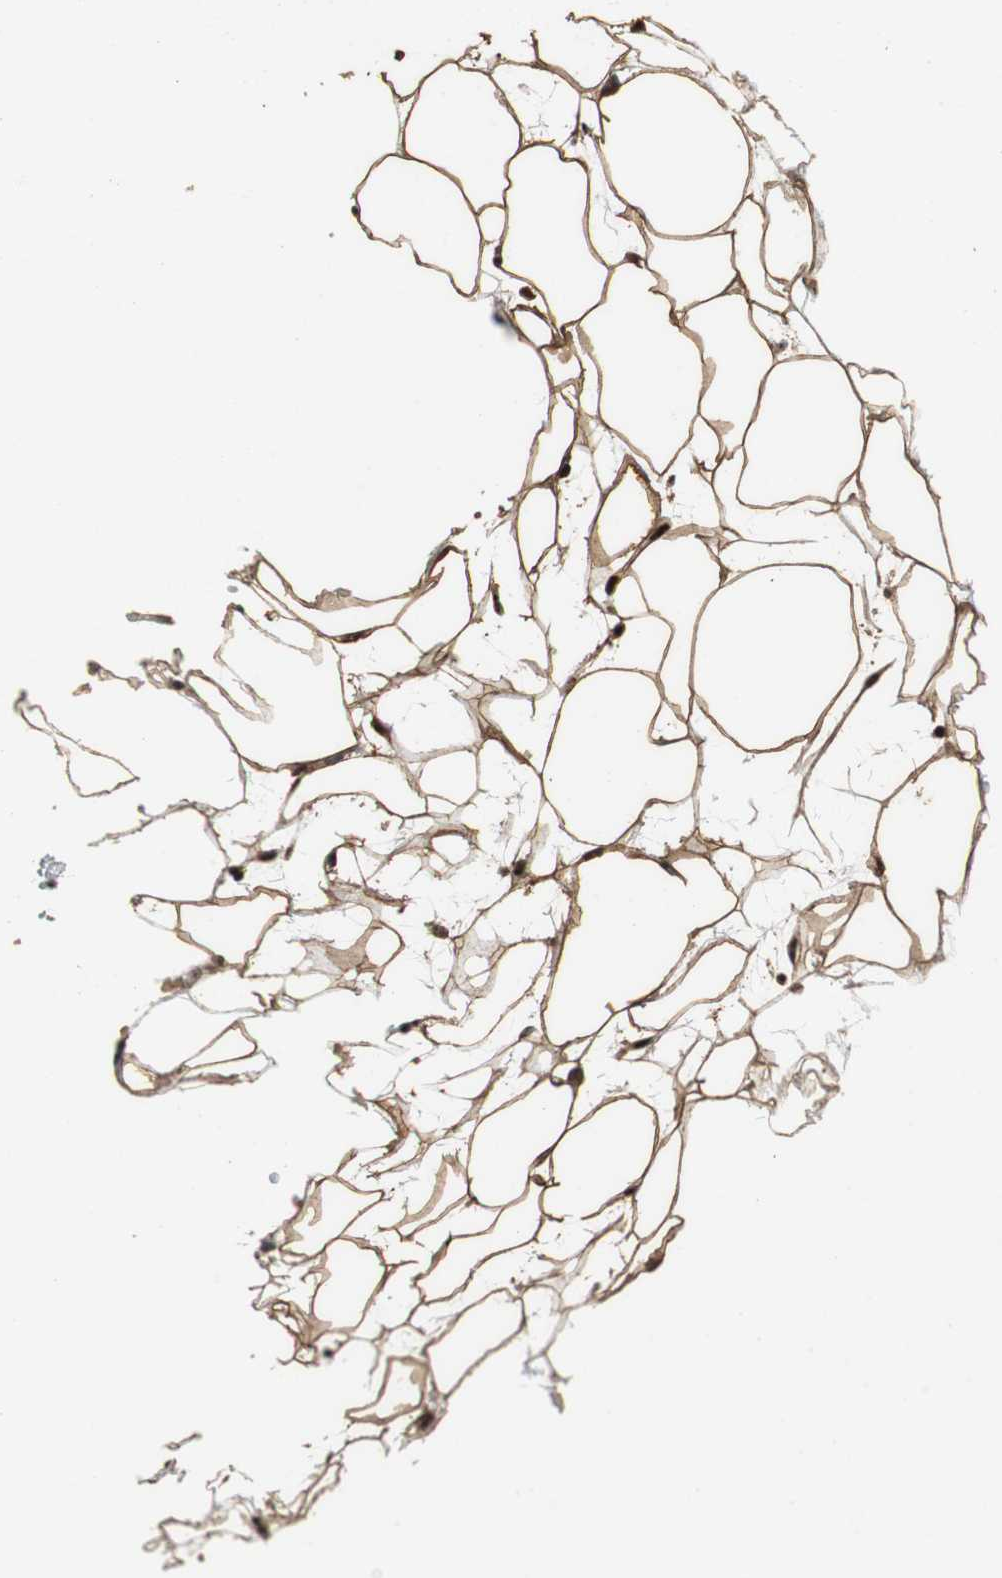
{"staining": {"intensity": "strong", "quantity": ">75%", "location": "cytoplasmic/membranous,nuclear"}, "tissue": "adipose tissue", "cell_type": "Adipocytes", "image_type": "normal", "snomed": [{"axis": "morphology", "description": "Normal tissue, NOS"}, {"axis": "topography", "description": "Breast"}], "caption": "Adipocytes display high levels of strong cytoplasmic/membranous,nuclear positivity in about >75% of cells in benign adipose tissue.", "gene": "ZNF18", "patient": {"sex": "female", "age": 22}}